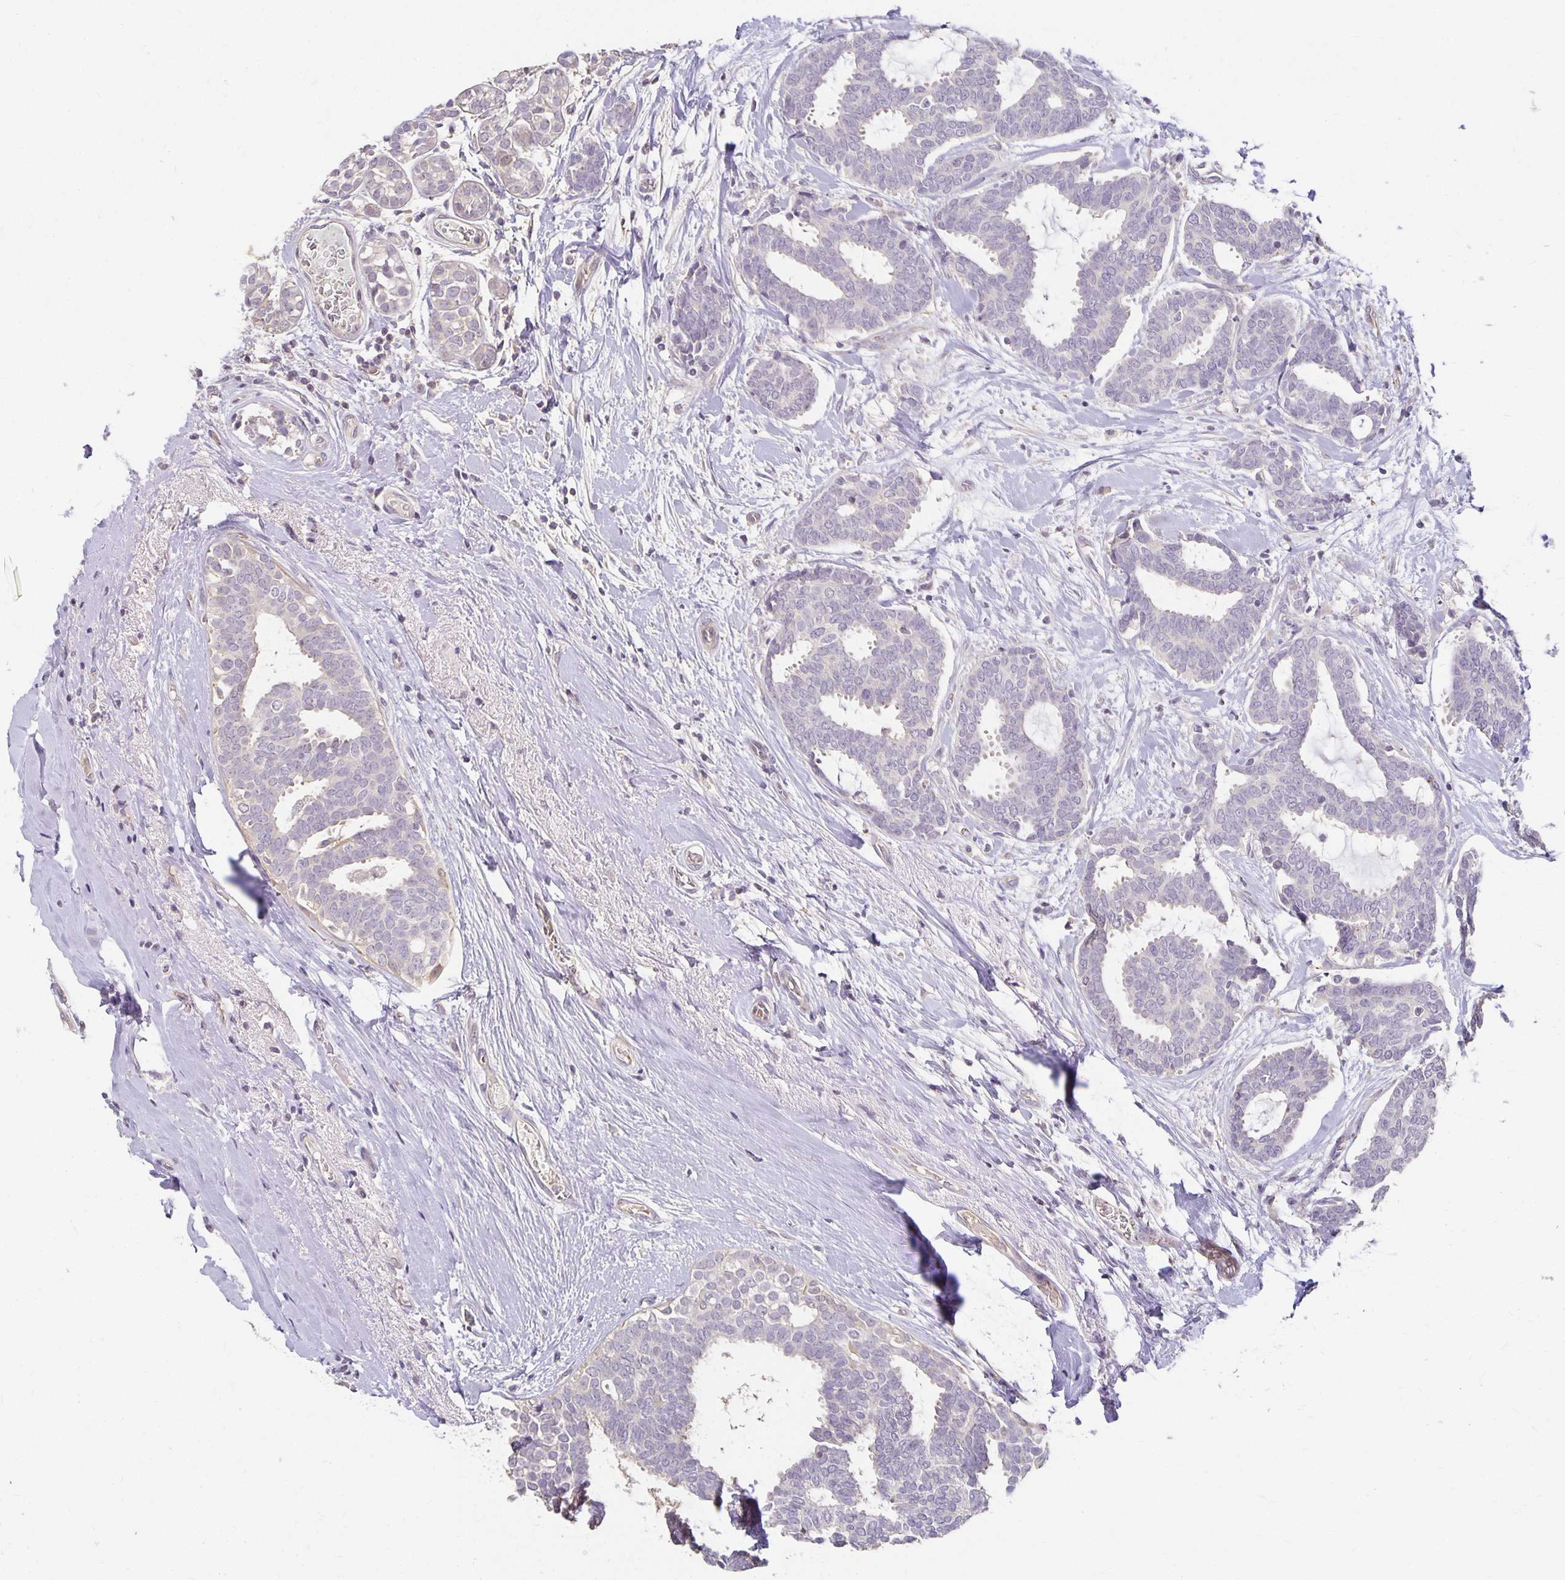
{"staining": {"intensity": "negative", "quantity": "none", "location": "none"}, "tissue": "breast cancer", "cell_type": "Tumor cells", "image_type": "cancer", "snomed": [{"axis": "morphology", "description": "Intraductal carcinoma, in situ"}, {"axis": "morphology", "description": "Duct carcinoma"}, {"axis": "morphology", "description": "Lobular carcinoma, in situ"}, {"axis": "topography", "description": "Breast"}], "caption": "Tumor cells are negative for brown protein staining in breast lobular carcinoma in situ. The staining is performed using DAB brown chromogen with nuclei counter-stained in using hematoxylin.", "gene": "CST6", "patient": {"sex": "female", "age": 44}}